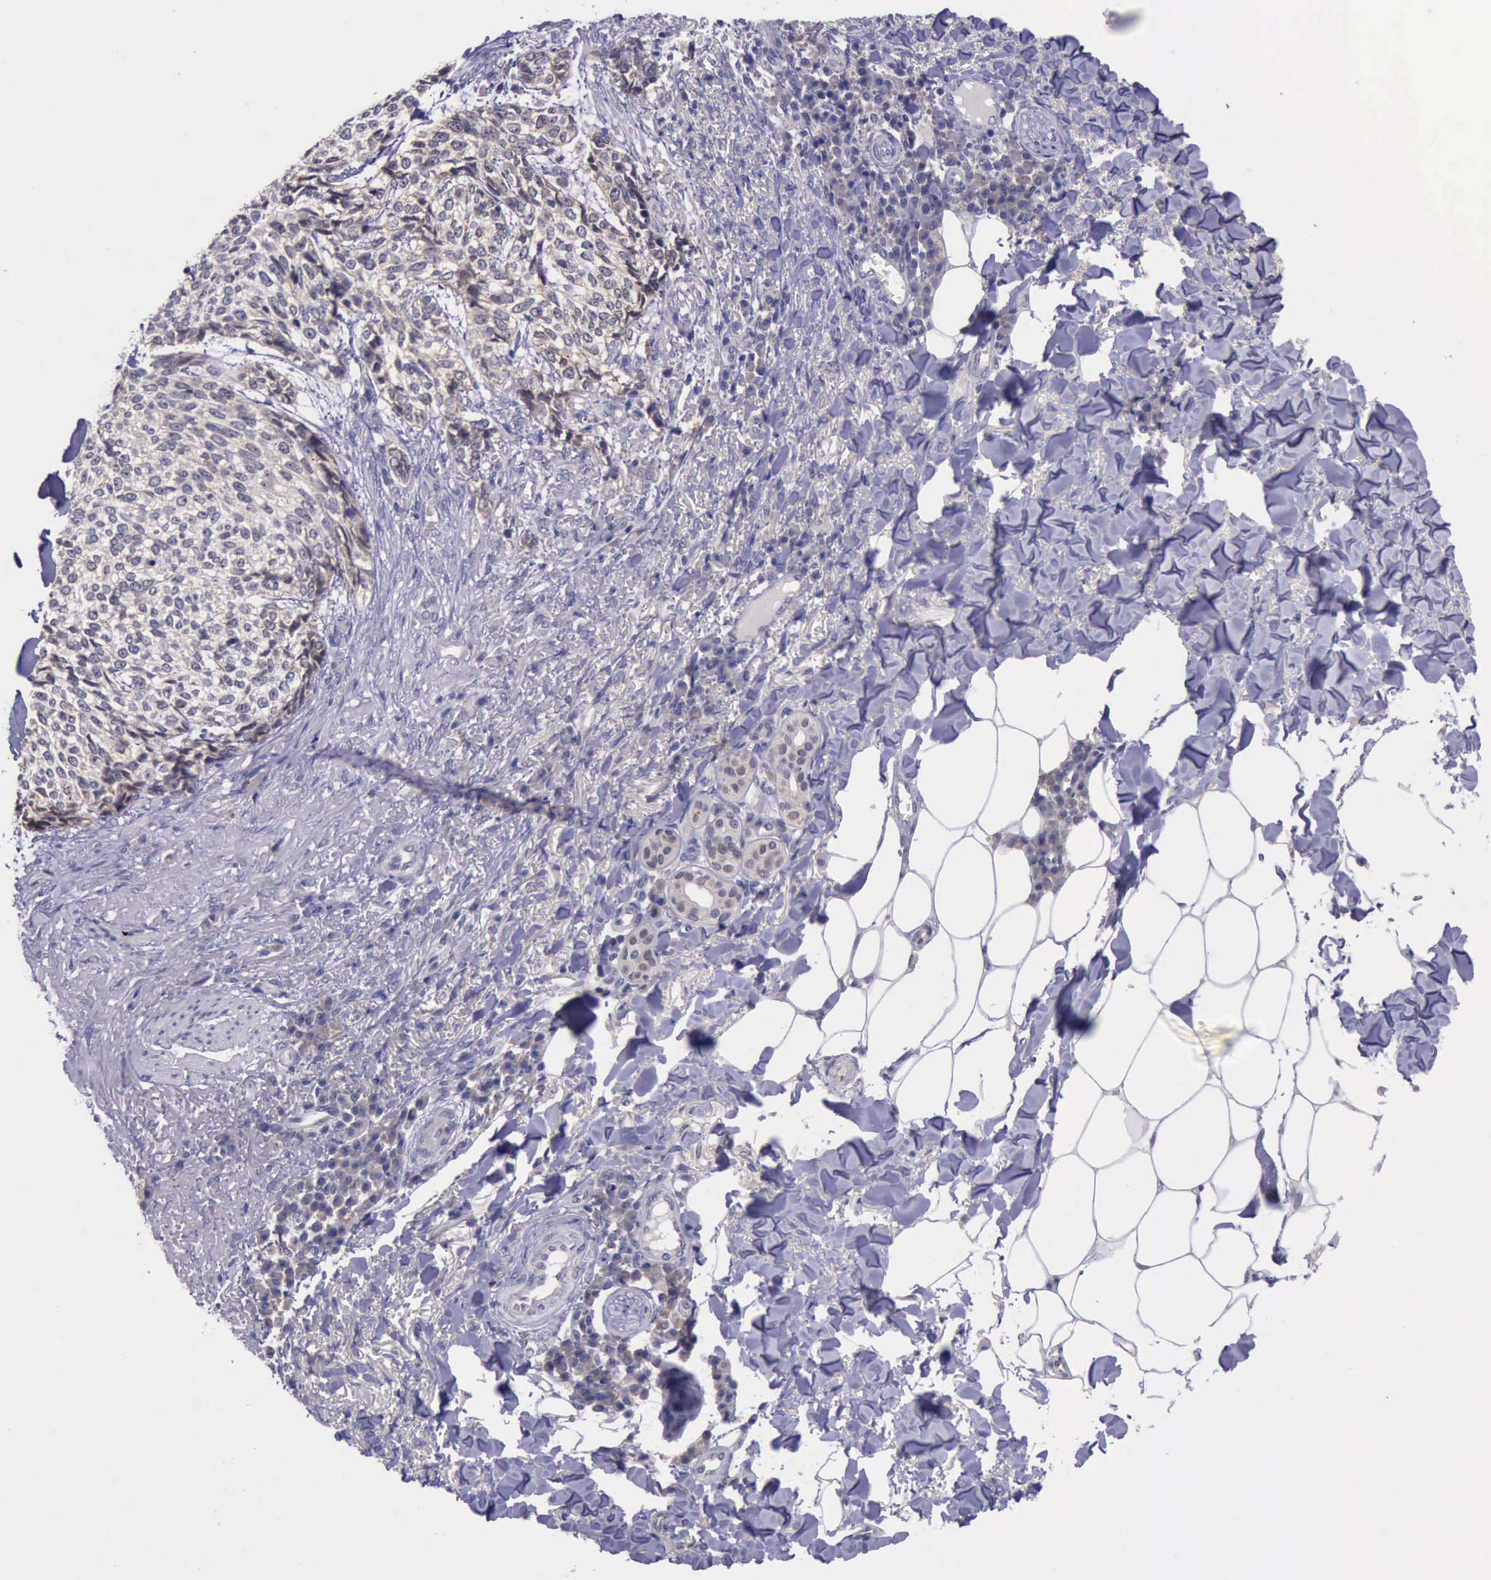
{"staining": {"intensity": "weak", "quantity": ">75%", "location": "cytoplasmic/membranous"}, "tissue": "skin cancer", "cell_type": "Tumor cells", "image_type": "cancer", "snomed": [{"axis": "morphology", "description": "Basal cell carcinoma"}, {"axis": "topography", "description": "Skin"}], "caption": "Basal cell carcinoma (skin) tissue demonstrates weak cytoplasmic/membranous positivity in approximately >75% of tumor cells", "gene": "PLEK2", "patient": {"sex": "female", "age": 89}}